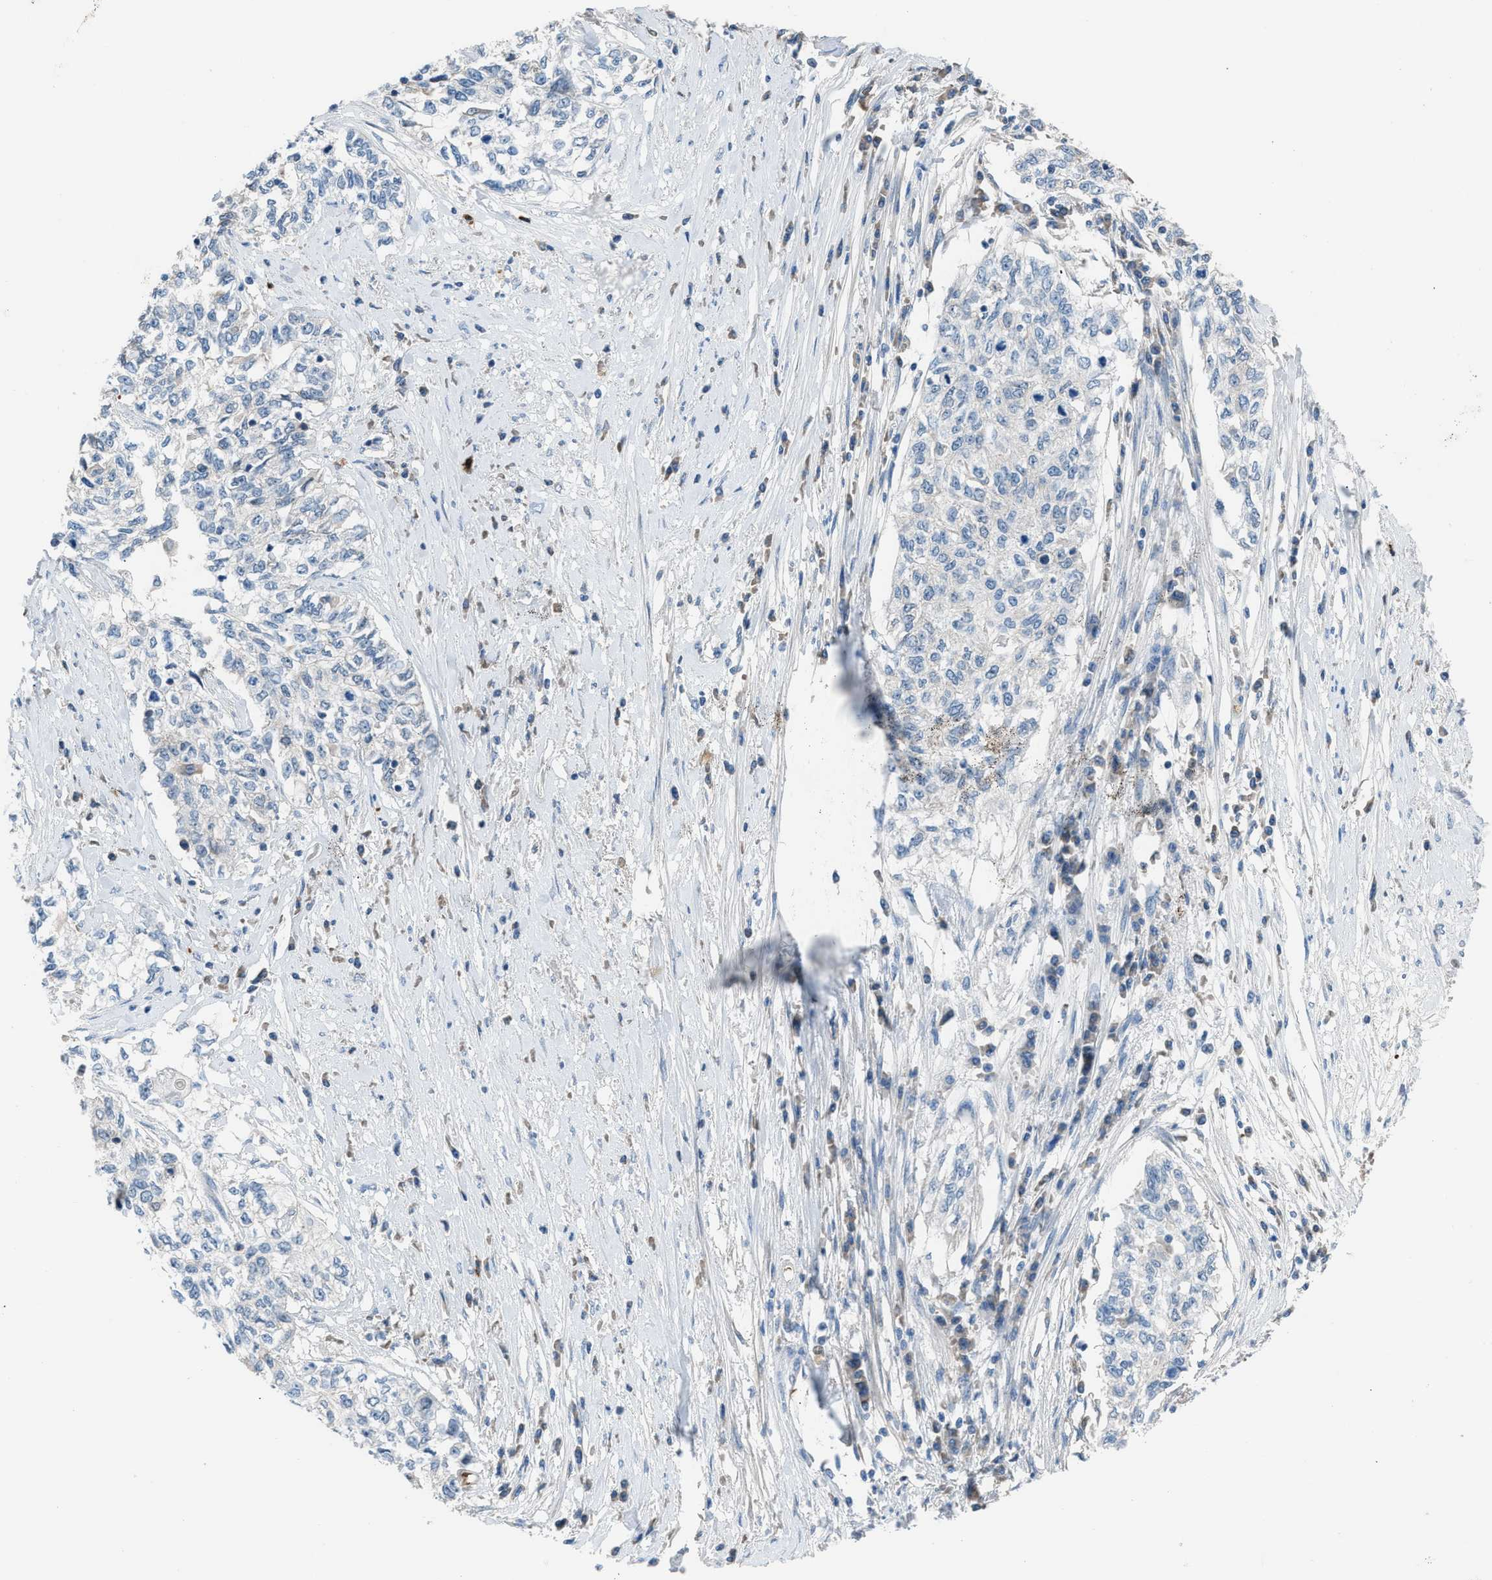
{"staining": {"intensity": "negative", "quantity": "none", "location": "none"}, "tissue": "cervical cancer", "cell_type": "Tumor cells", "image_type": "cancer", "snomed": [{"axis": "morphology", "description": "Squamous cell carcinoma, NOS"}, {"axis": "topography", "description": "Cervix"}], "caption": "Immunohistochemistry (IHC) micrograph of cervical cancer stained for a protein (brown), which reveals no staining in tumor cells.", "gene": "CFAP77", "patient": {"sex": "female", "age": 57}}